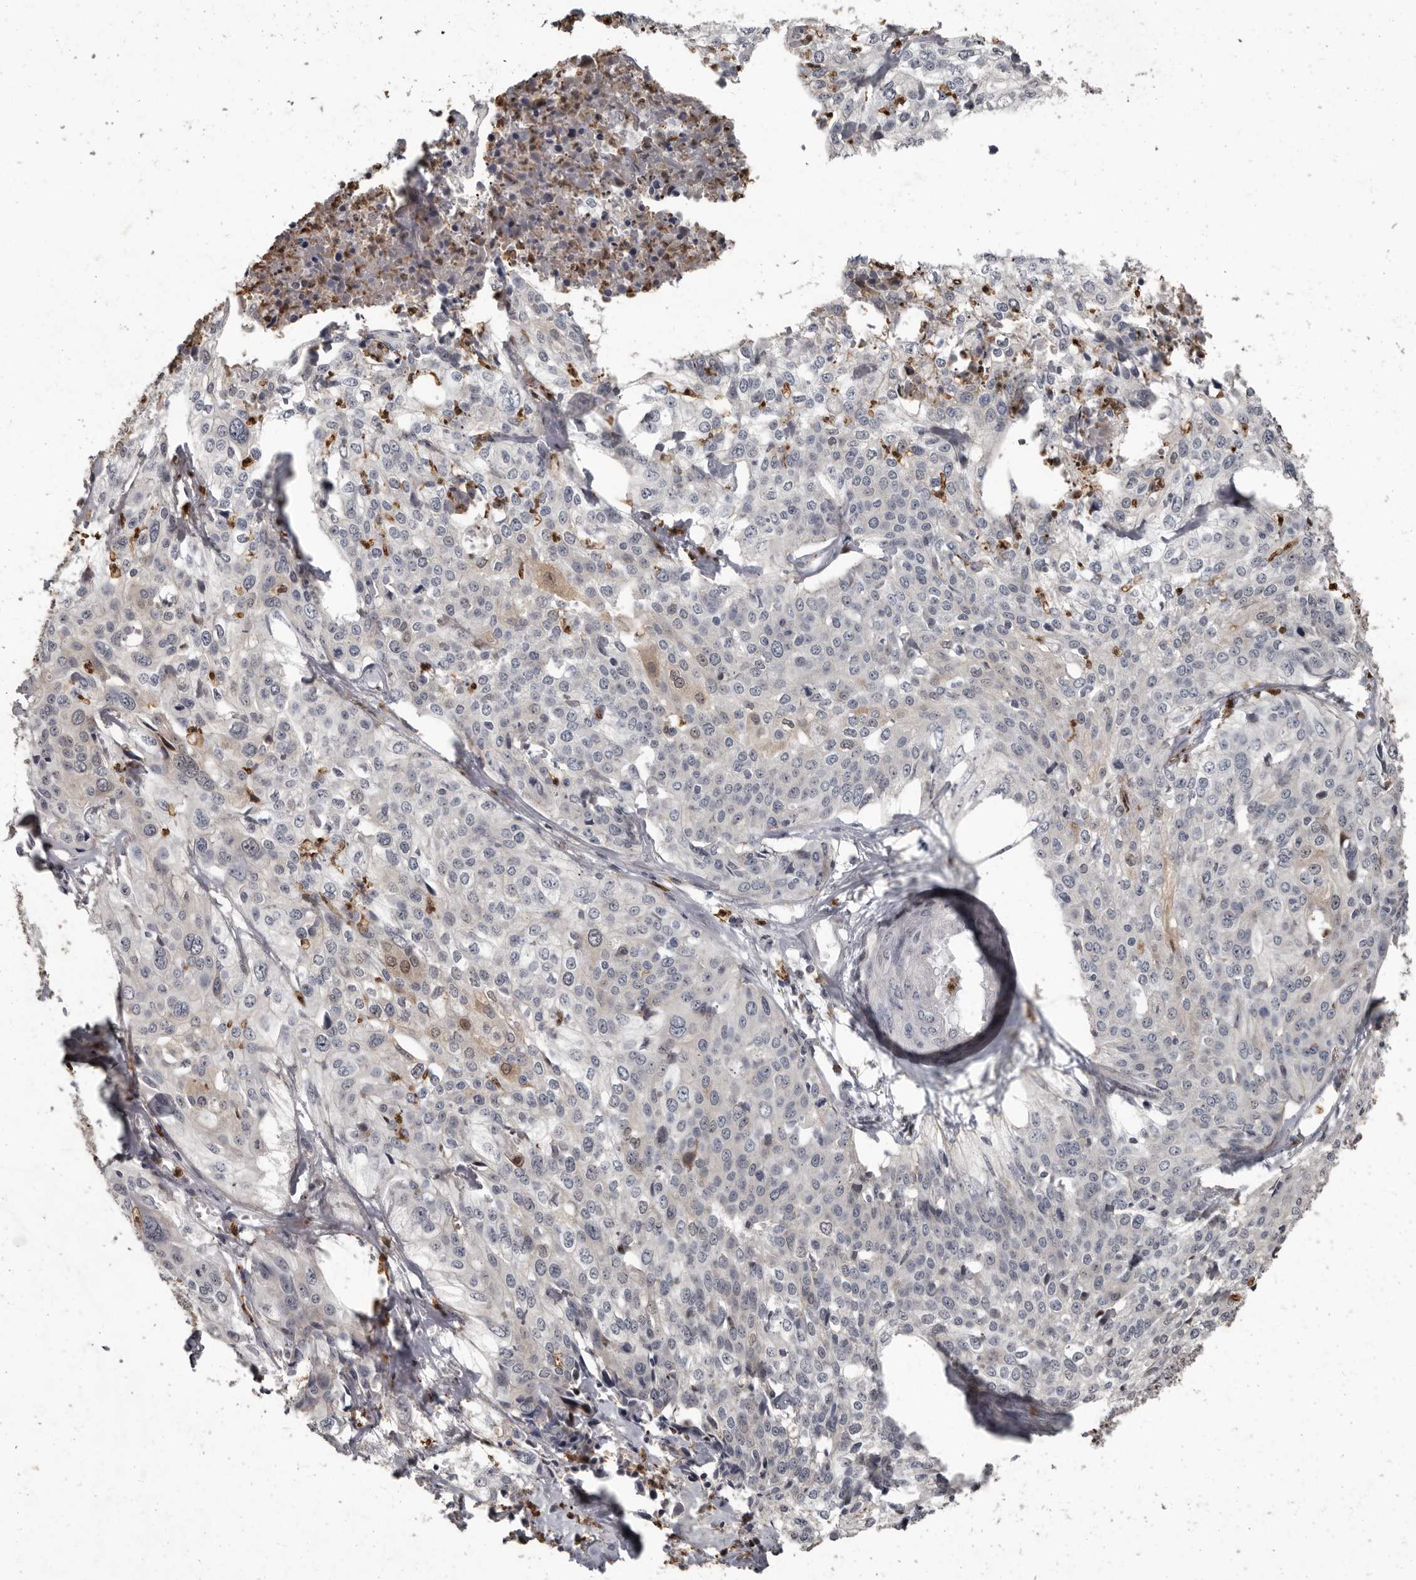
{"staining": {"intensity": "negative", "quantity": "none", "location": "none"}, "tissue": "cervical cancer", "cell_type": "Tumor cells", "image_type": "cancer", "snomed": [{"axis": "morphology", "description": "Squamous cell carcinoma, NOS"}, {"axis": "topography", "description": "Cervix"}], "caption": "Human cervical cancer stained for a protein using immunohistochemistry shows no staining in tumor cells.", "gene": "GPR157", "patient": {"sex": "female", "age": 31}}